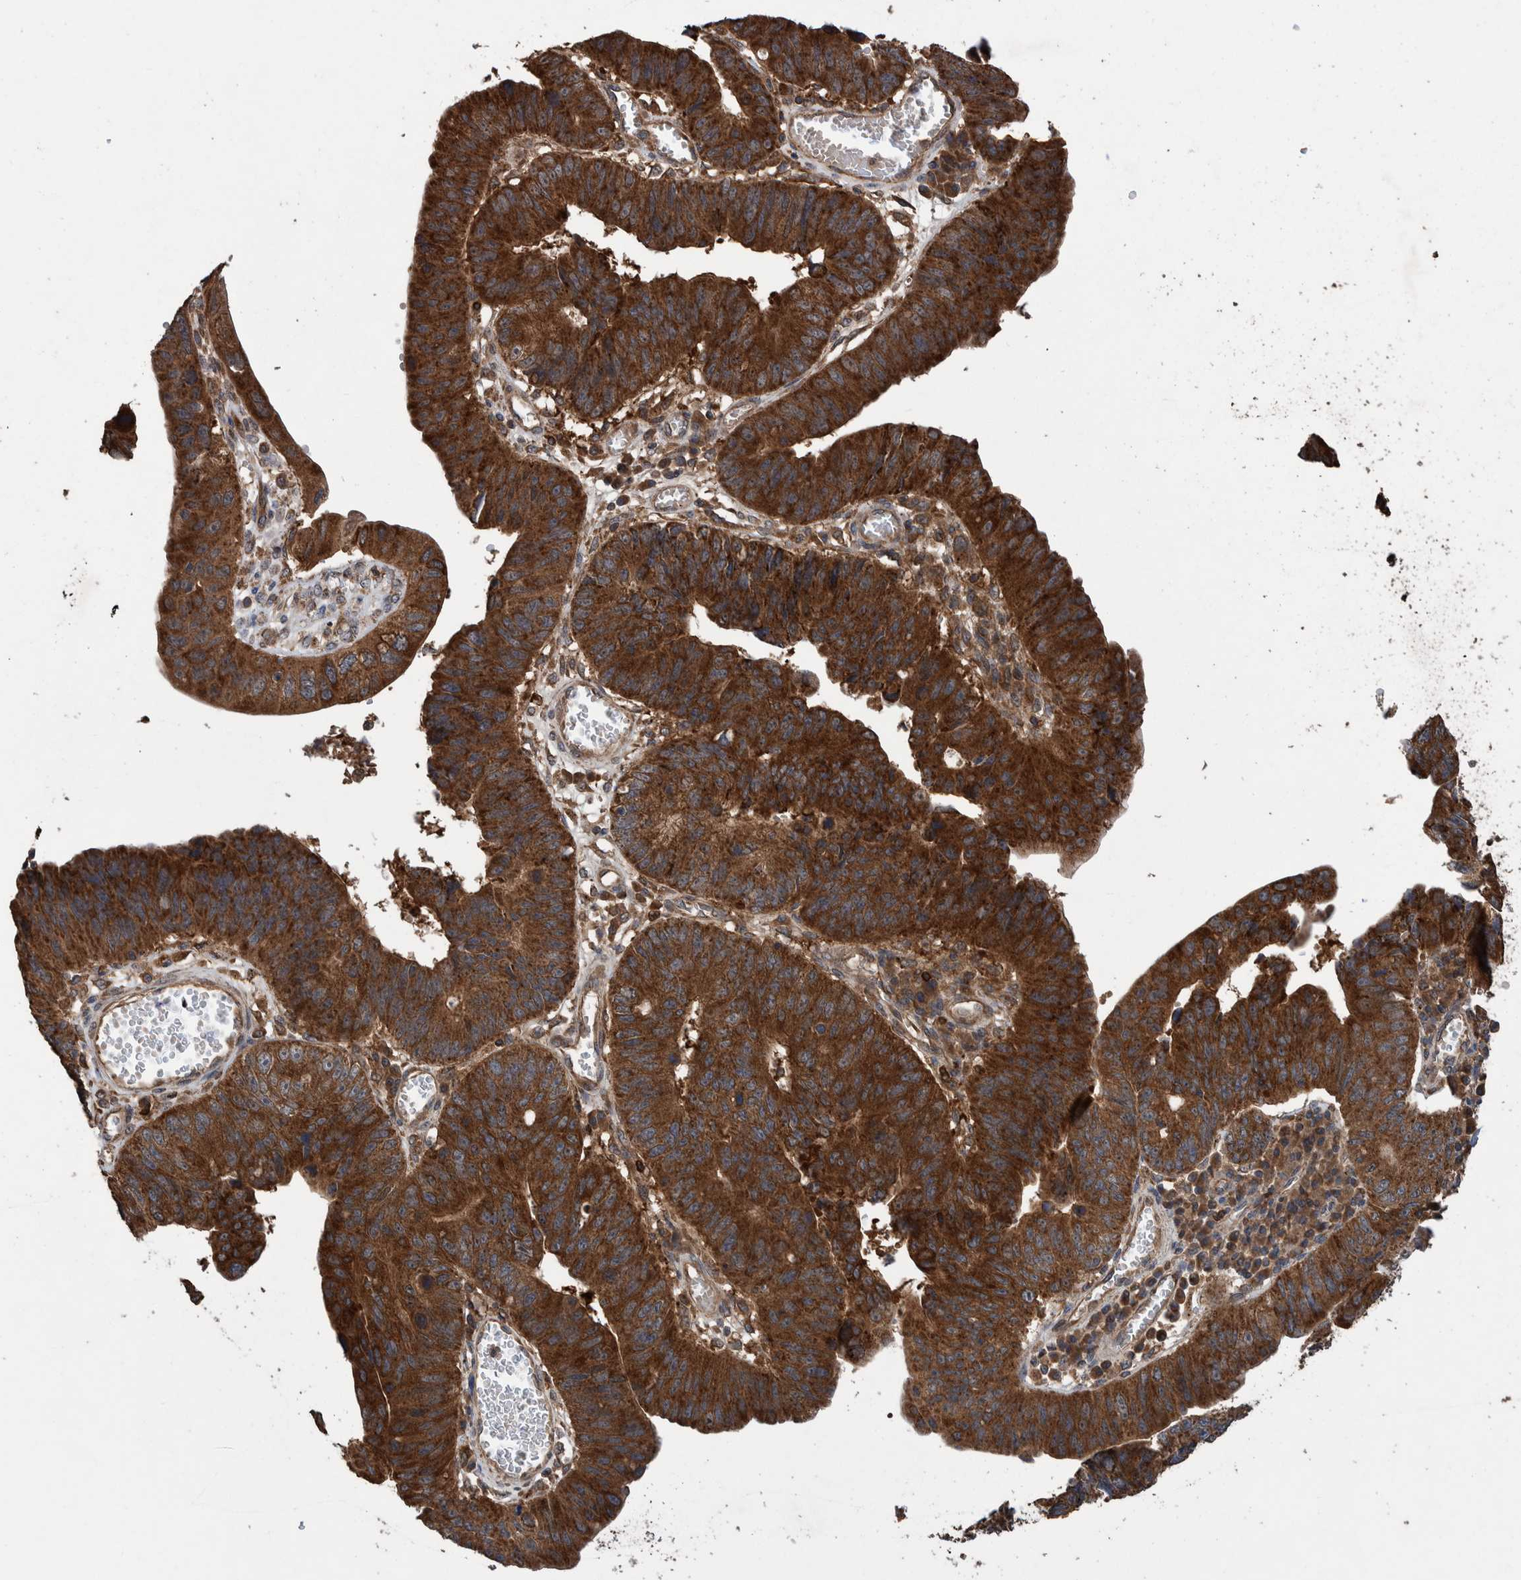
{"staining": {"intensity": "strong", "quantity": ">75%", "location": "cytoplasmic/membranous"}, "tissue": "stomach cancer", "cell_type": "Tumor cells", "image_type": "cancer", "snomed": [{"axis": "morphology", "description": "Adenocarcinoma, NOS"}, {"axis": "topography", "description": "Stomach"}], "caption": "Immunohistochemical staining of adenocarcinoma (stomach) reveals strong cytoplasmic/membranous protein expression in about >75% of tumor cells.", "gene": "TRIM16", "patient": {"sex": "male", "age": 59}}